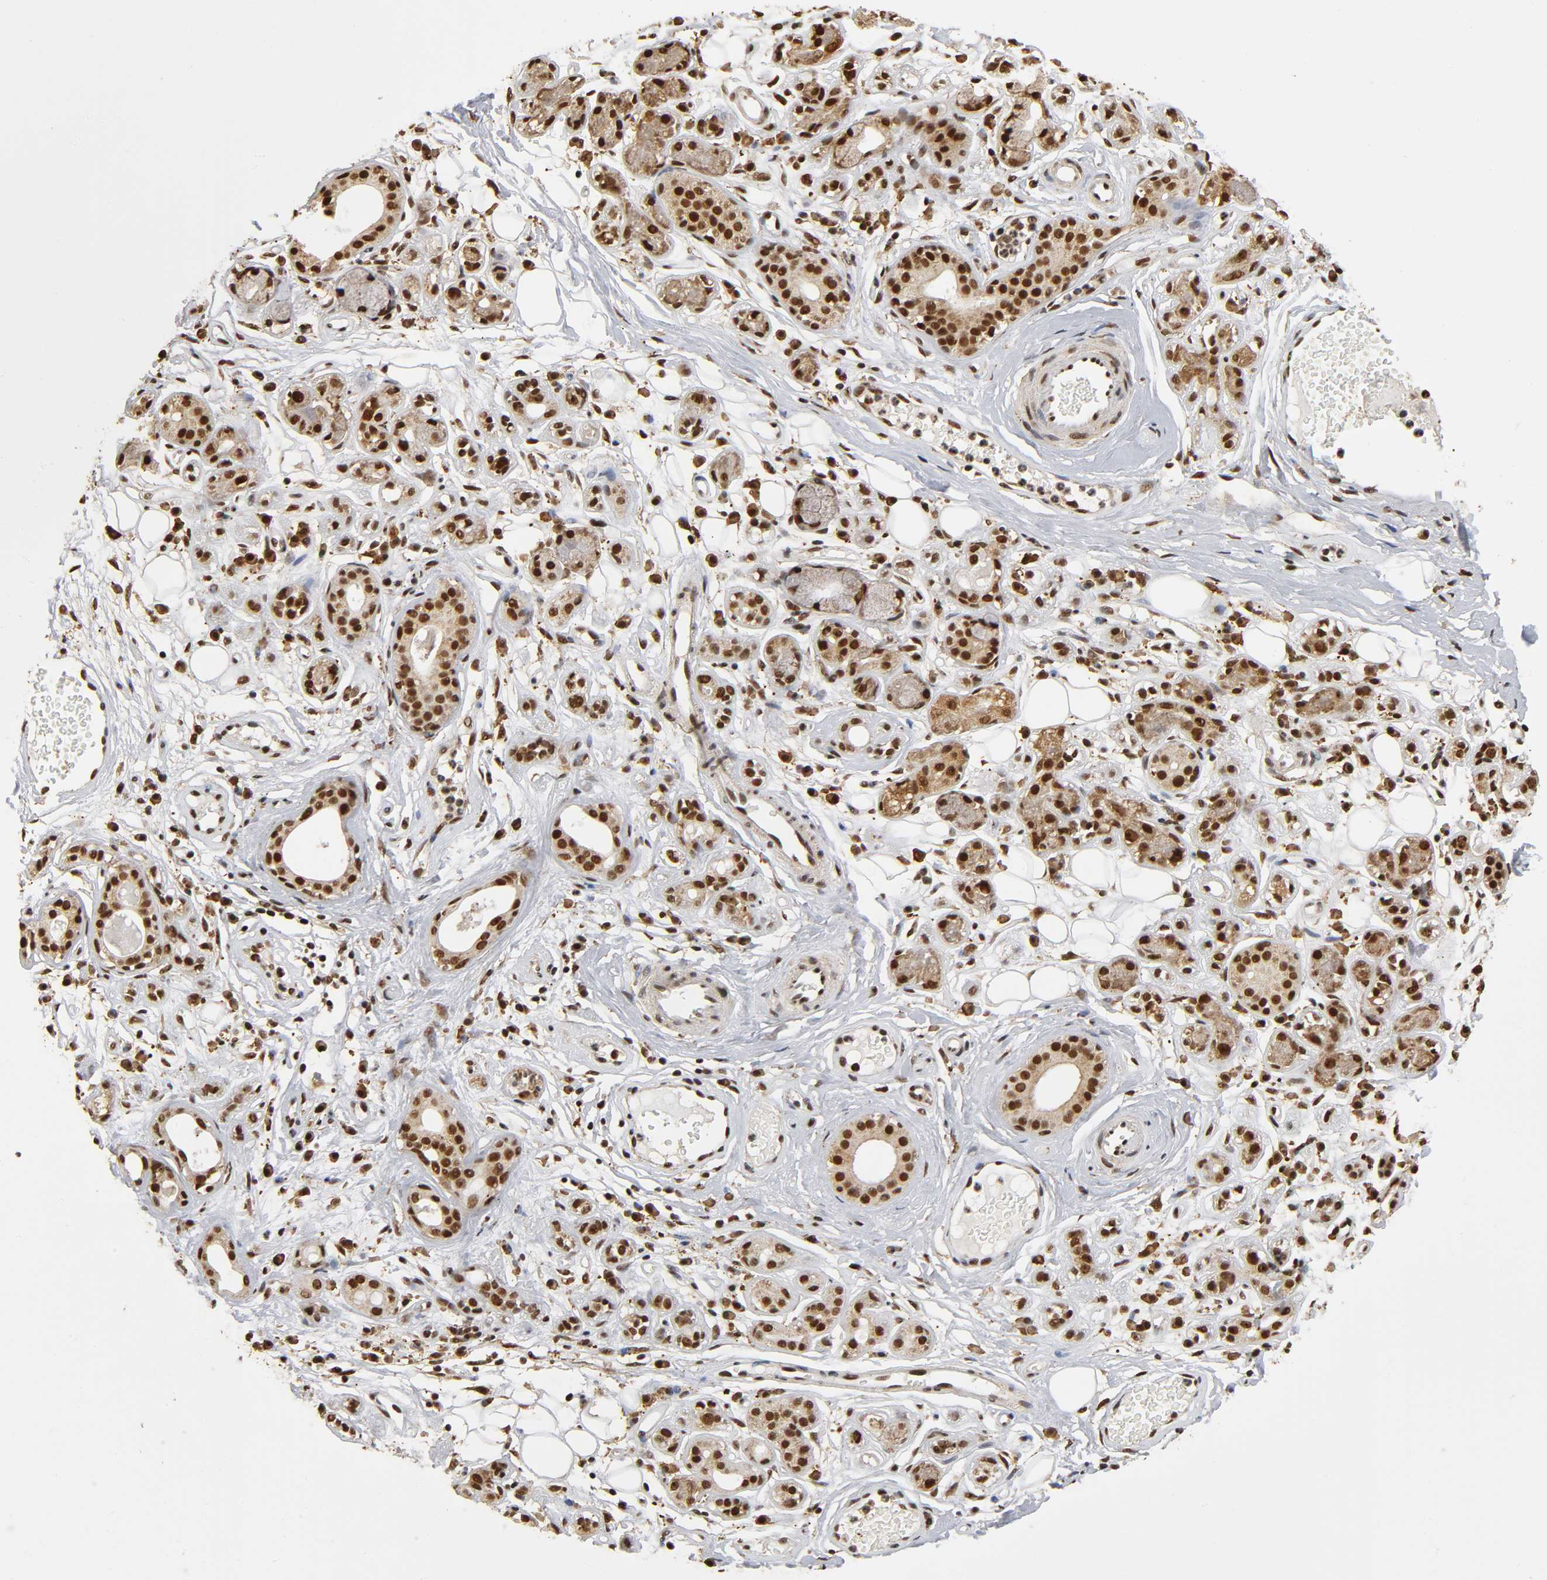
{"staining": {"intensity": "strong", "quantity": ">75%", "location": "cytoplasmic/membranous,nuclear"}, "tissue": "salivary gland", "cell_type": "Glandular cells", "image_type": "normal", "snomed": [{"axis": "morphology", "description": "Normal tissue, NOS"}, {"axis": "topography", "description": "Salivary gland"}], "caption": "This micrograph demonstrates unremarkable salivary gland stained with immunohistochemistry to label a protein in brown. The cytoplasmic/membranous,nuclear of glandular cells show strong positivity for the protein. Nuclei are counter-stained blue.", "gene": "RNF122", "patient": {"sex": "male", "age": 54}}